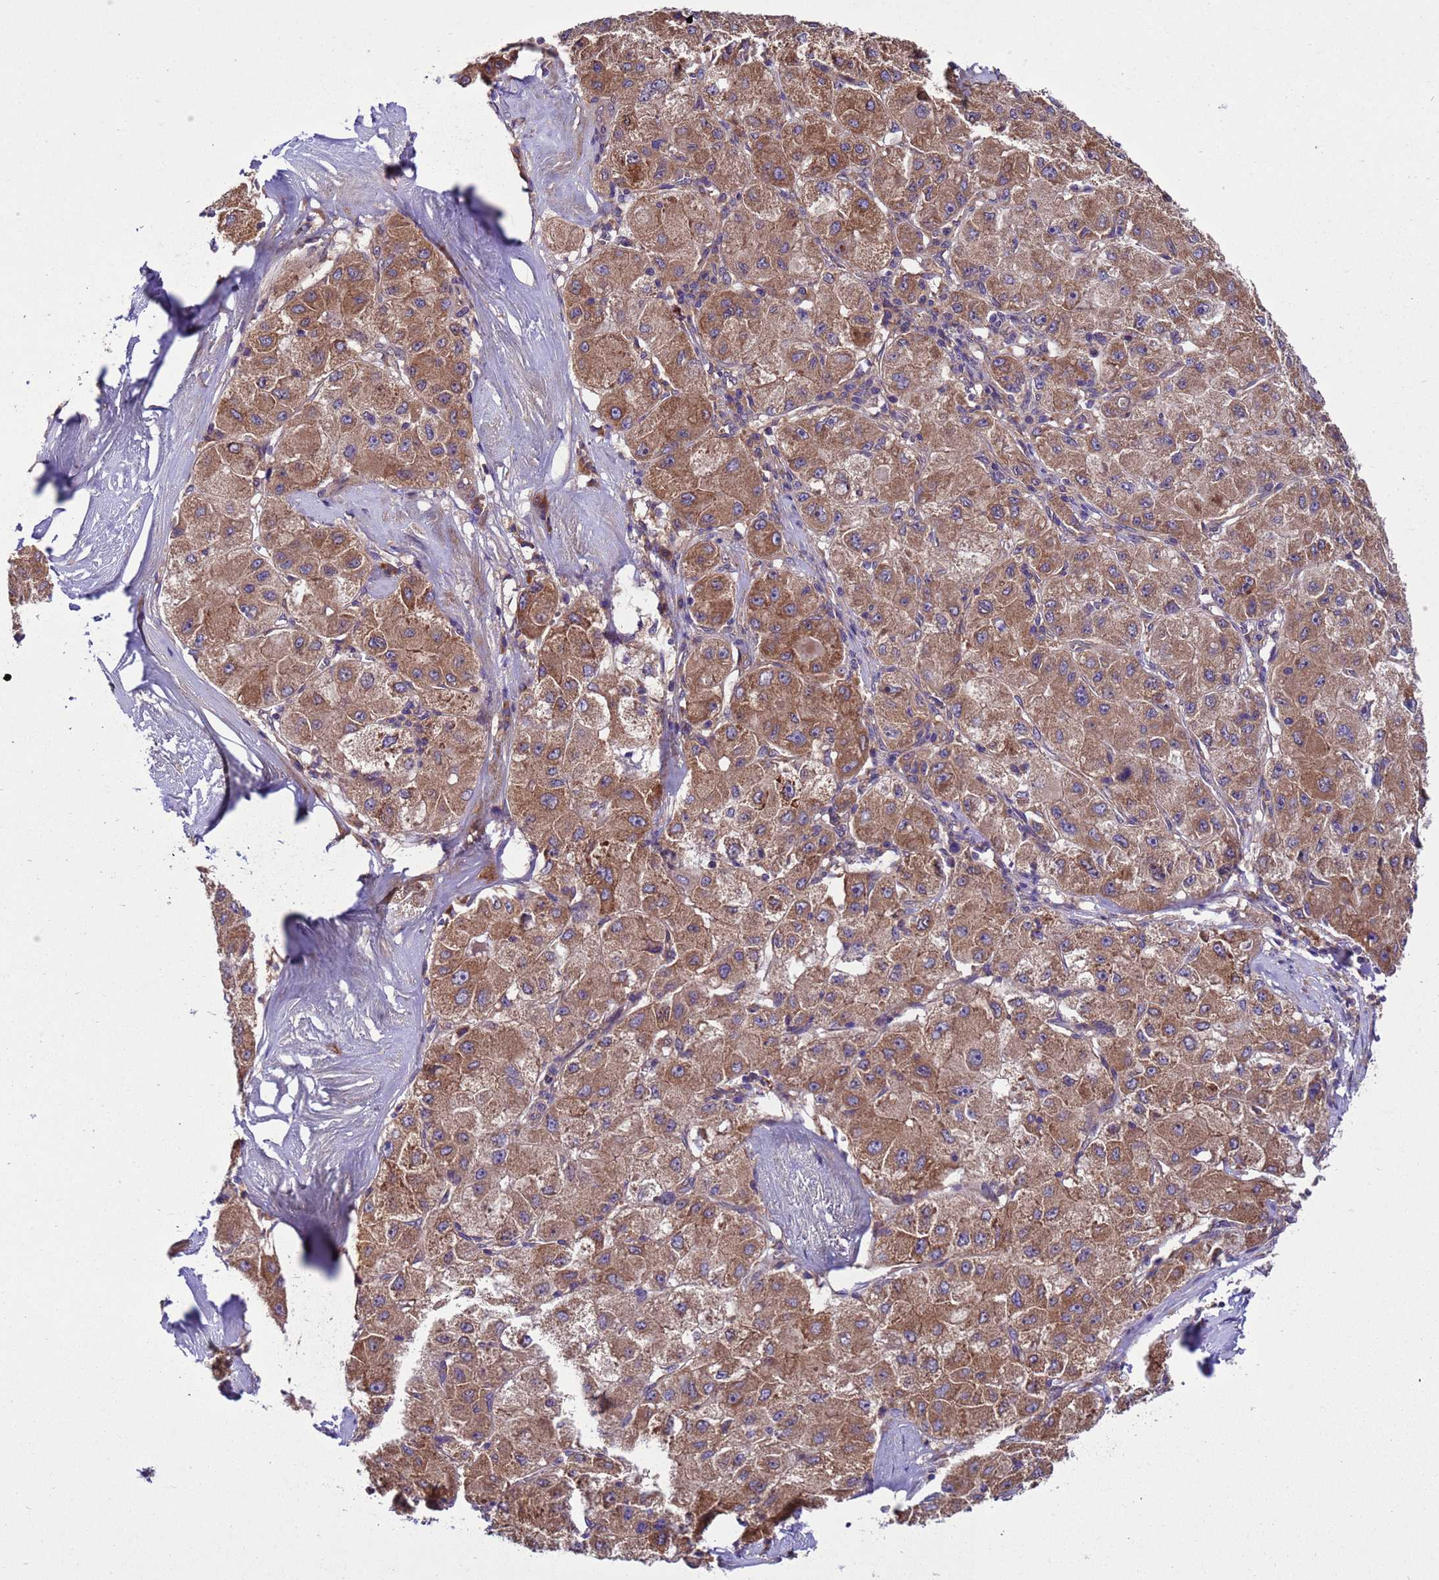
{"staining": {"intensity": "moderate", "quantity": ">75%", "location": "cytoplasmic/membranous"}, "tissue": "liver cancer", "cell_type": "Tumor cells", "image_type": "cancer", "snomed": [{"axis": "morphology", "description": "Carcinoma, Hepatocellular, NOS"}, {"axis": "topography", "description": "Liver"}], "caption": "Immunohistochemical staining of liver hepatocellular carcinoma displays medium levels of moderate cytoplasmic/membranous protein staining in about >75% of tumor cells.", "gene": "ARHGAP12", "patient": {"sex": "male", "age": 80}}